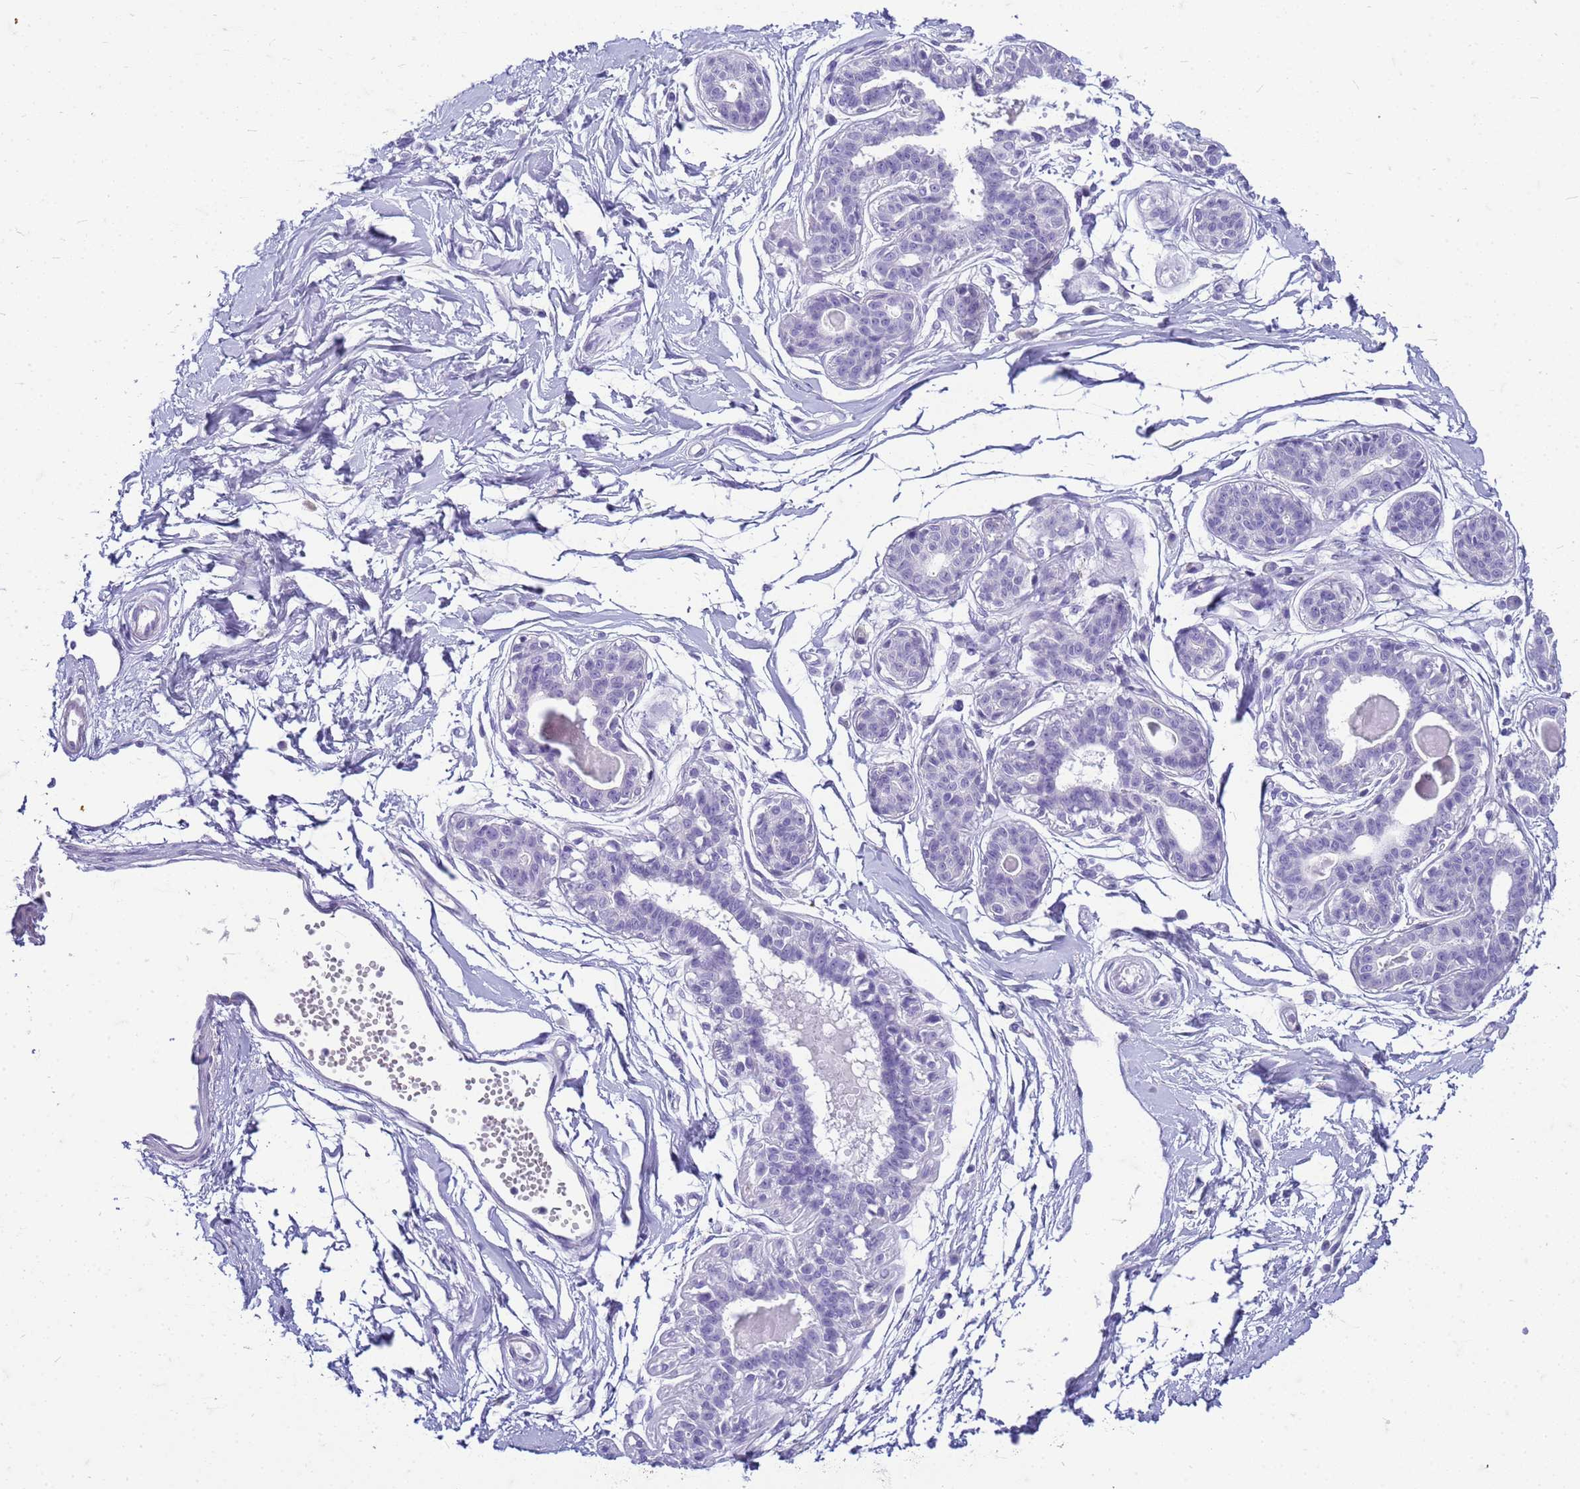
{"staining": {"intensity": "negative", "quantity": "none", "location": "none"}, "tissue": "breast", "cell_type": "Adipocytes", "image_type": "normal", "snomed": [{"axis": "morphology", "description": "Normal tissue, NOS"}, {"axis": "topography", "description": "Breast"}], "caption": "The immunohistochemistry image has no significant expression in adipocytes of breast.", "gene": "CFAP100", "patient": {"sex": "female", "age": 45}}